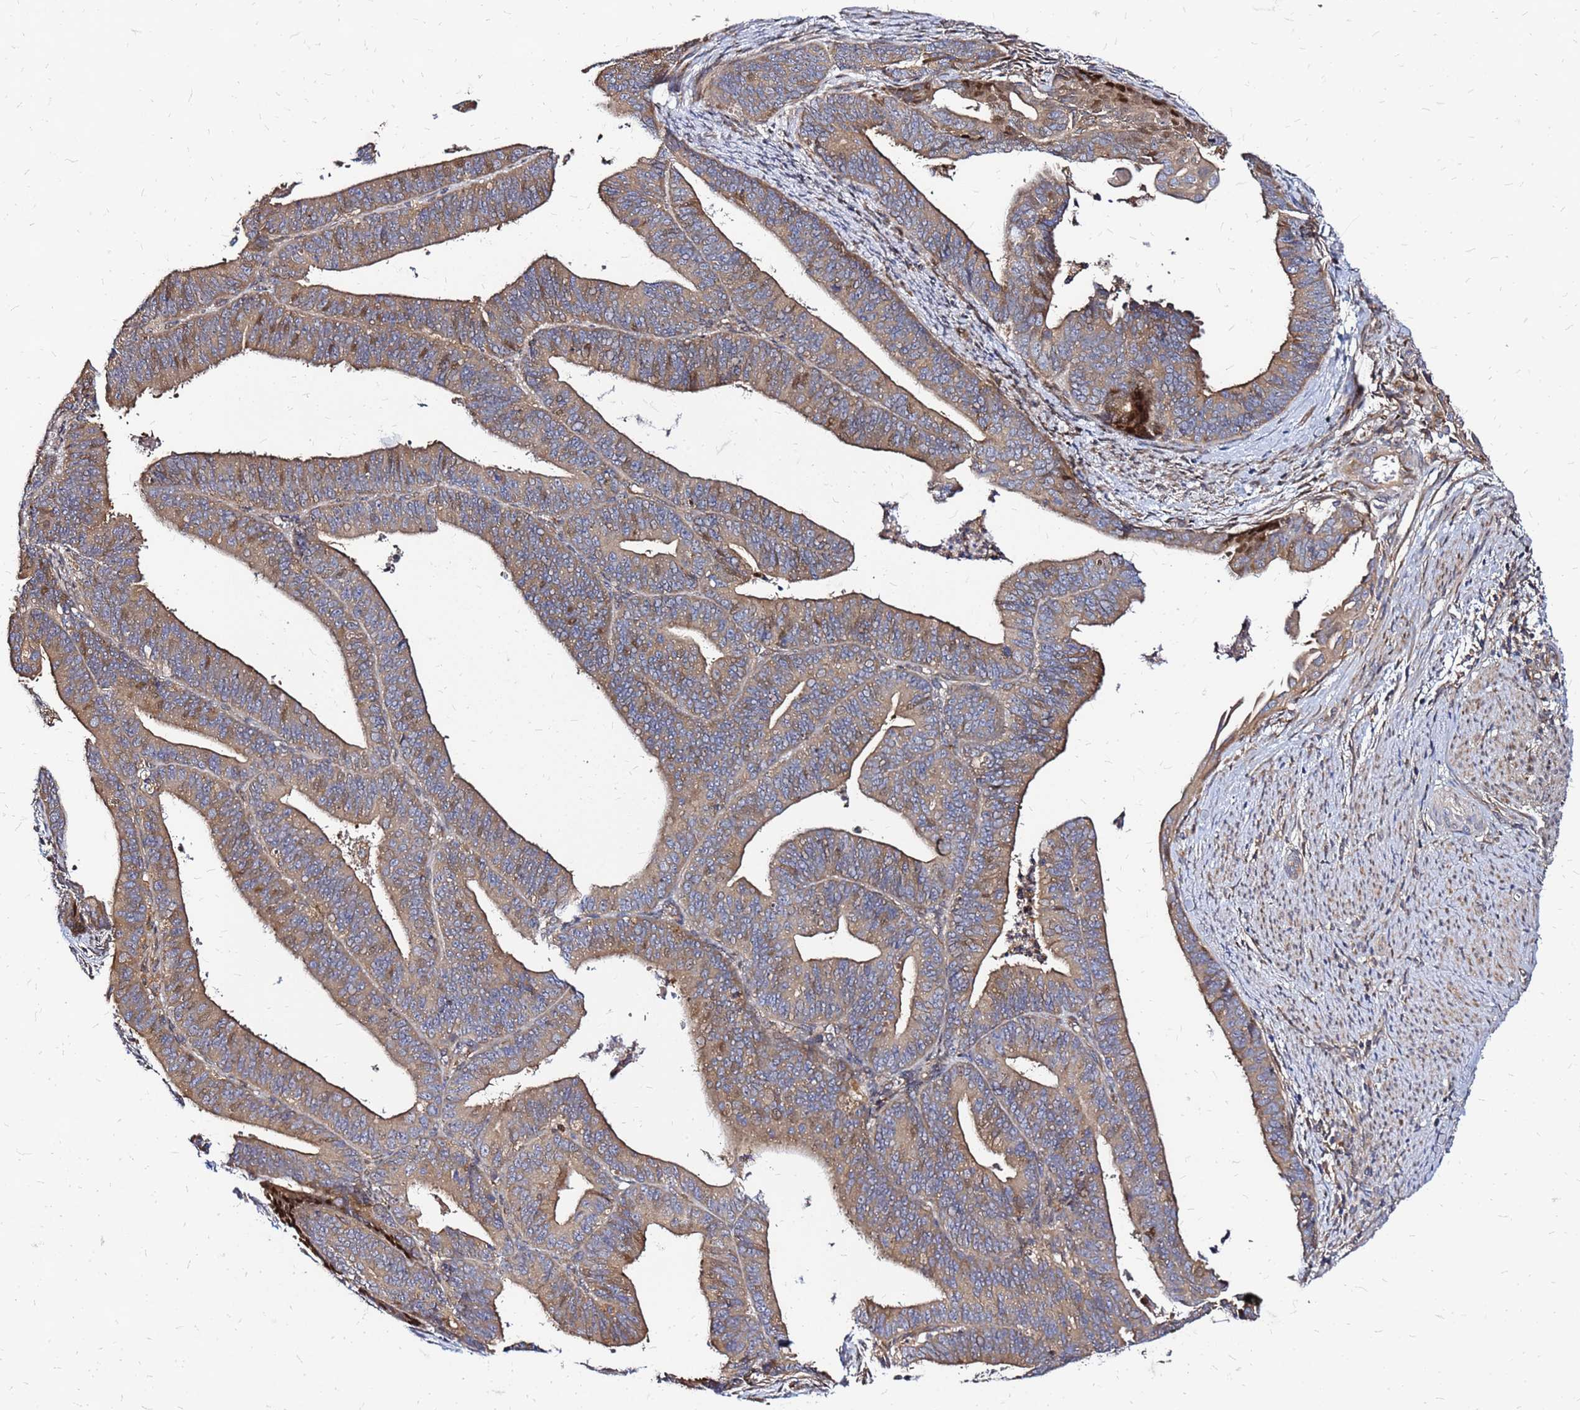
{"staining": {"intensity": "weak", "quantity": "25%-75%", "location": "cytoplasmic/membranous"}, "tissue": "endometrial cancer", "cell_type": "Tumor cells", "image_type": "cancer", "snomed": [{"axis": "morphology", "description": "Adenocarcinoma, NOS"}, {"axis": "topography", "description": "Endometrium"}], "caption": "This histopathology image displays adenocarcinoma (endometrial) stained with immunohistochemistry to label a protein in brown. The cytoplasmic/membranous of tumor cells show weak positivity for the protein. Nuclei are counter-stained blue.", "gene": "CYBC1", "patient": {"sex": "female", "age": 73}}